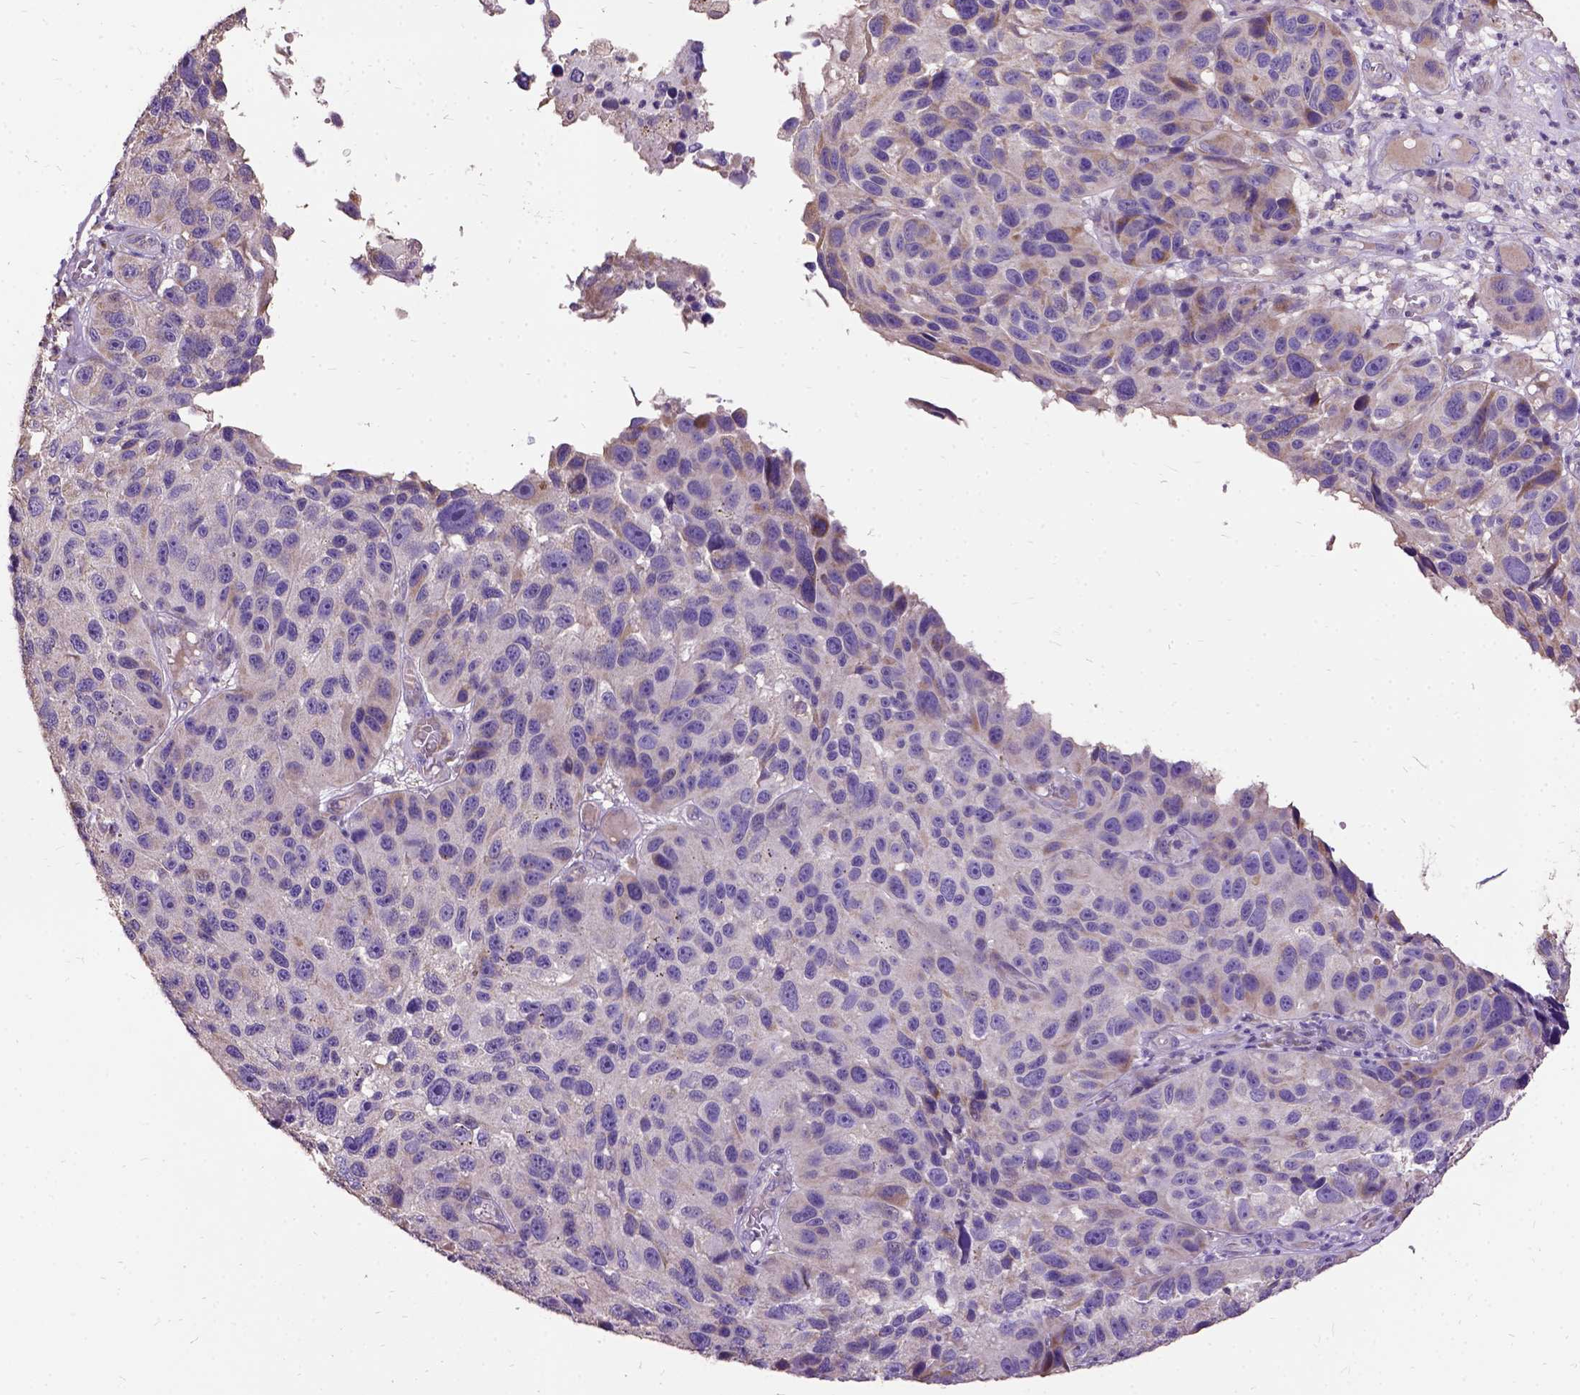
{"staining": {"intensity": "weak", "quantity": "25%-75%", "location": "cytoplasmic/membranous"}, "tissue": "melanoma", "cell_type": "Tumor cells", "image_type": "cancer", "snomed": [{"axis": "morphology", "description": "Malignant melanoma, NOS"}, {"axis": "topography", "description": "Skin"}], "caption": "Immunohistochemistry (DAB (3,3'-diaminobenzidine)) staining of human melanoma exhibits weak cytoplasmic/membranous protein staining in approximately 25%-75% of tumor cells.", "gene": "DQX1", "patient": {"sex": "male", "age": 53}}